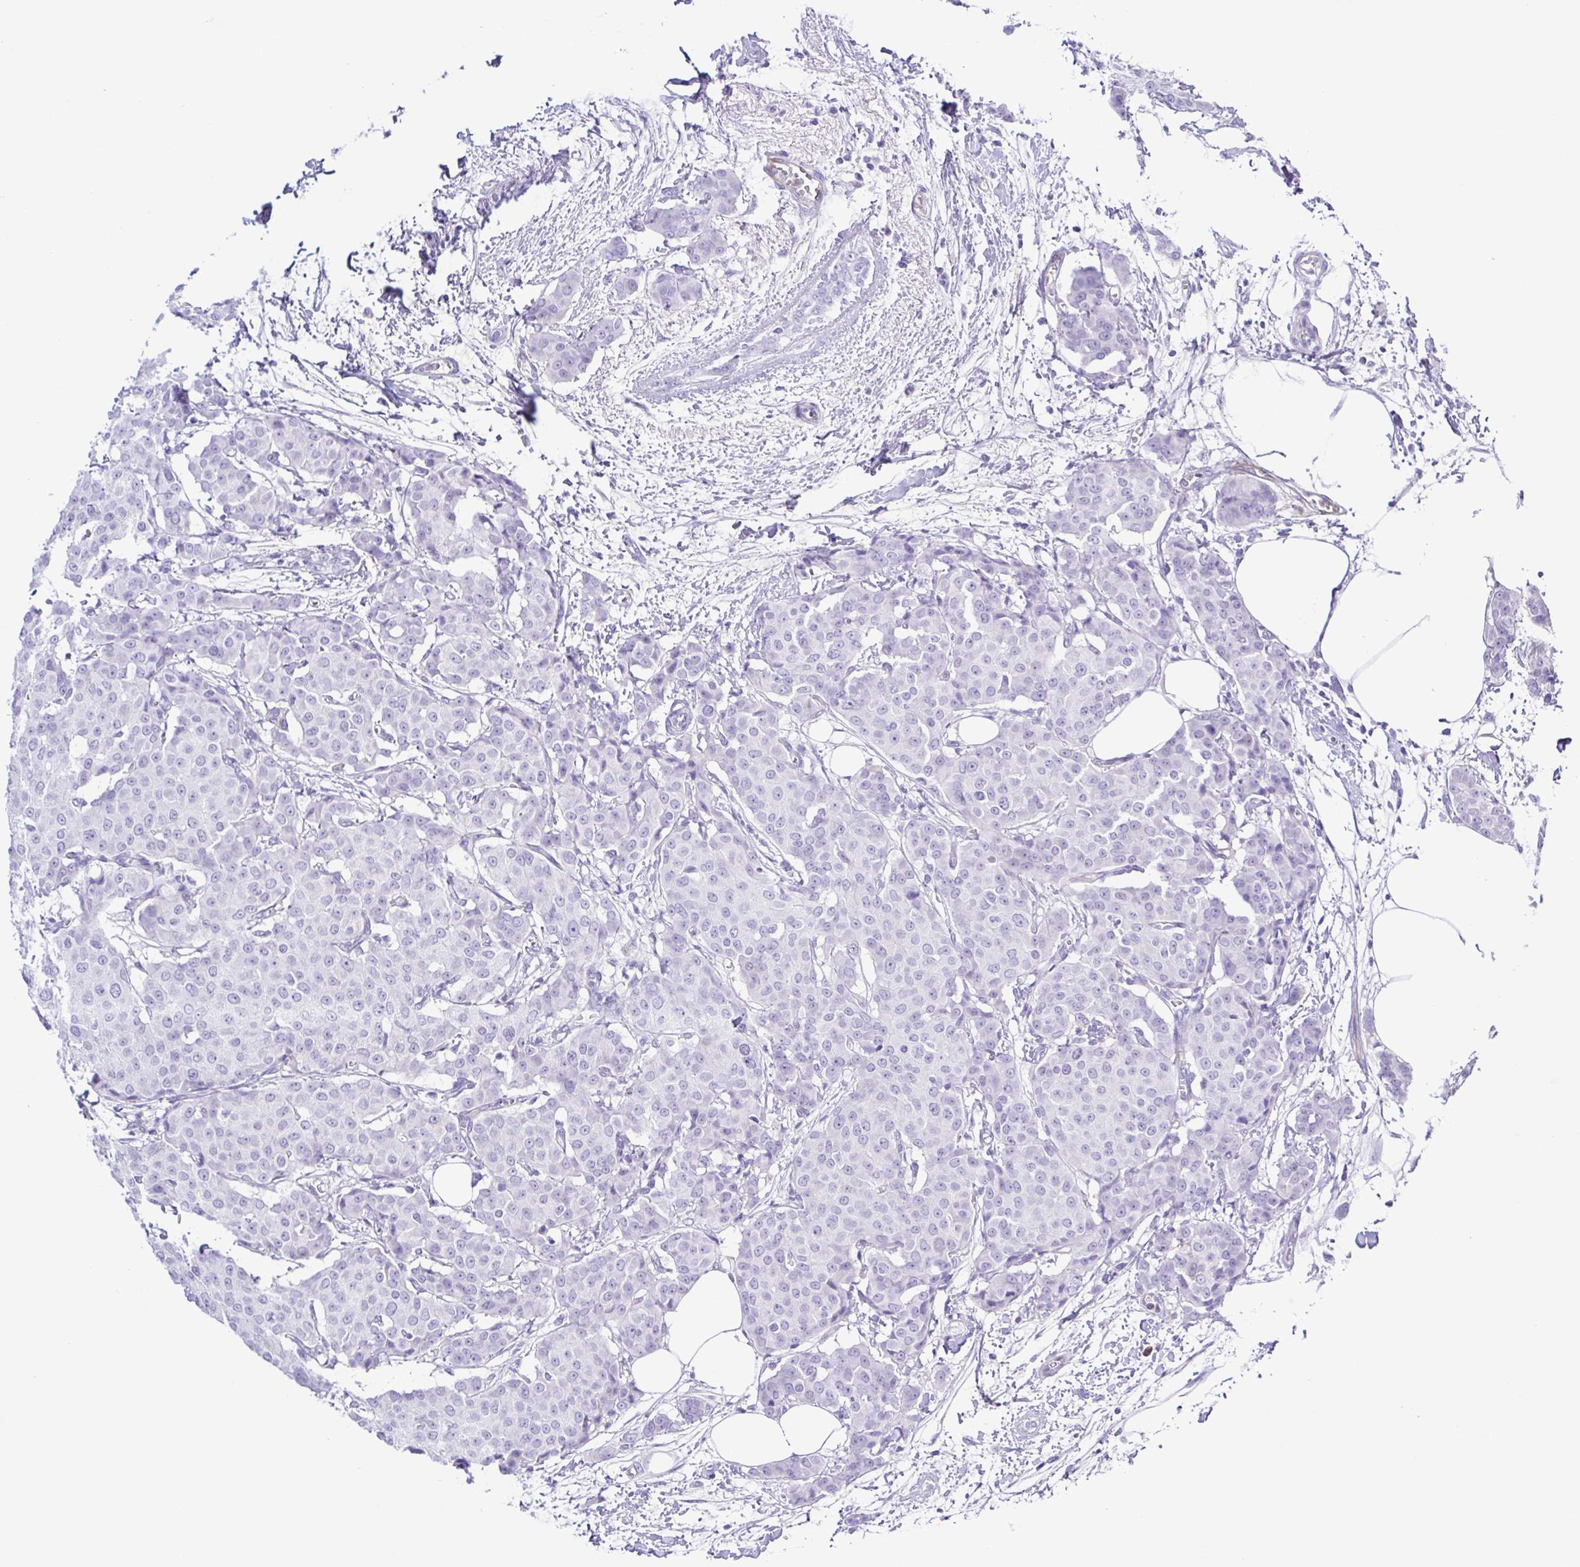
{"staining": {"intensity": "negative", "quantity": "none", "location": "none"}, "tissue": "breast cancer", "cell_type": "Tumor cells", "image_type": "cancer", "snomed": [{"axis": "morphology", "description": "Duct carcinoma"}, {"axis": "topography", "description": "Breast"}], "caption": "Image shows no protein positivity in tumor cells of breast cancer tissue.", "gene": "GPR17", "patient": {"sex": "female", "age": 91}}